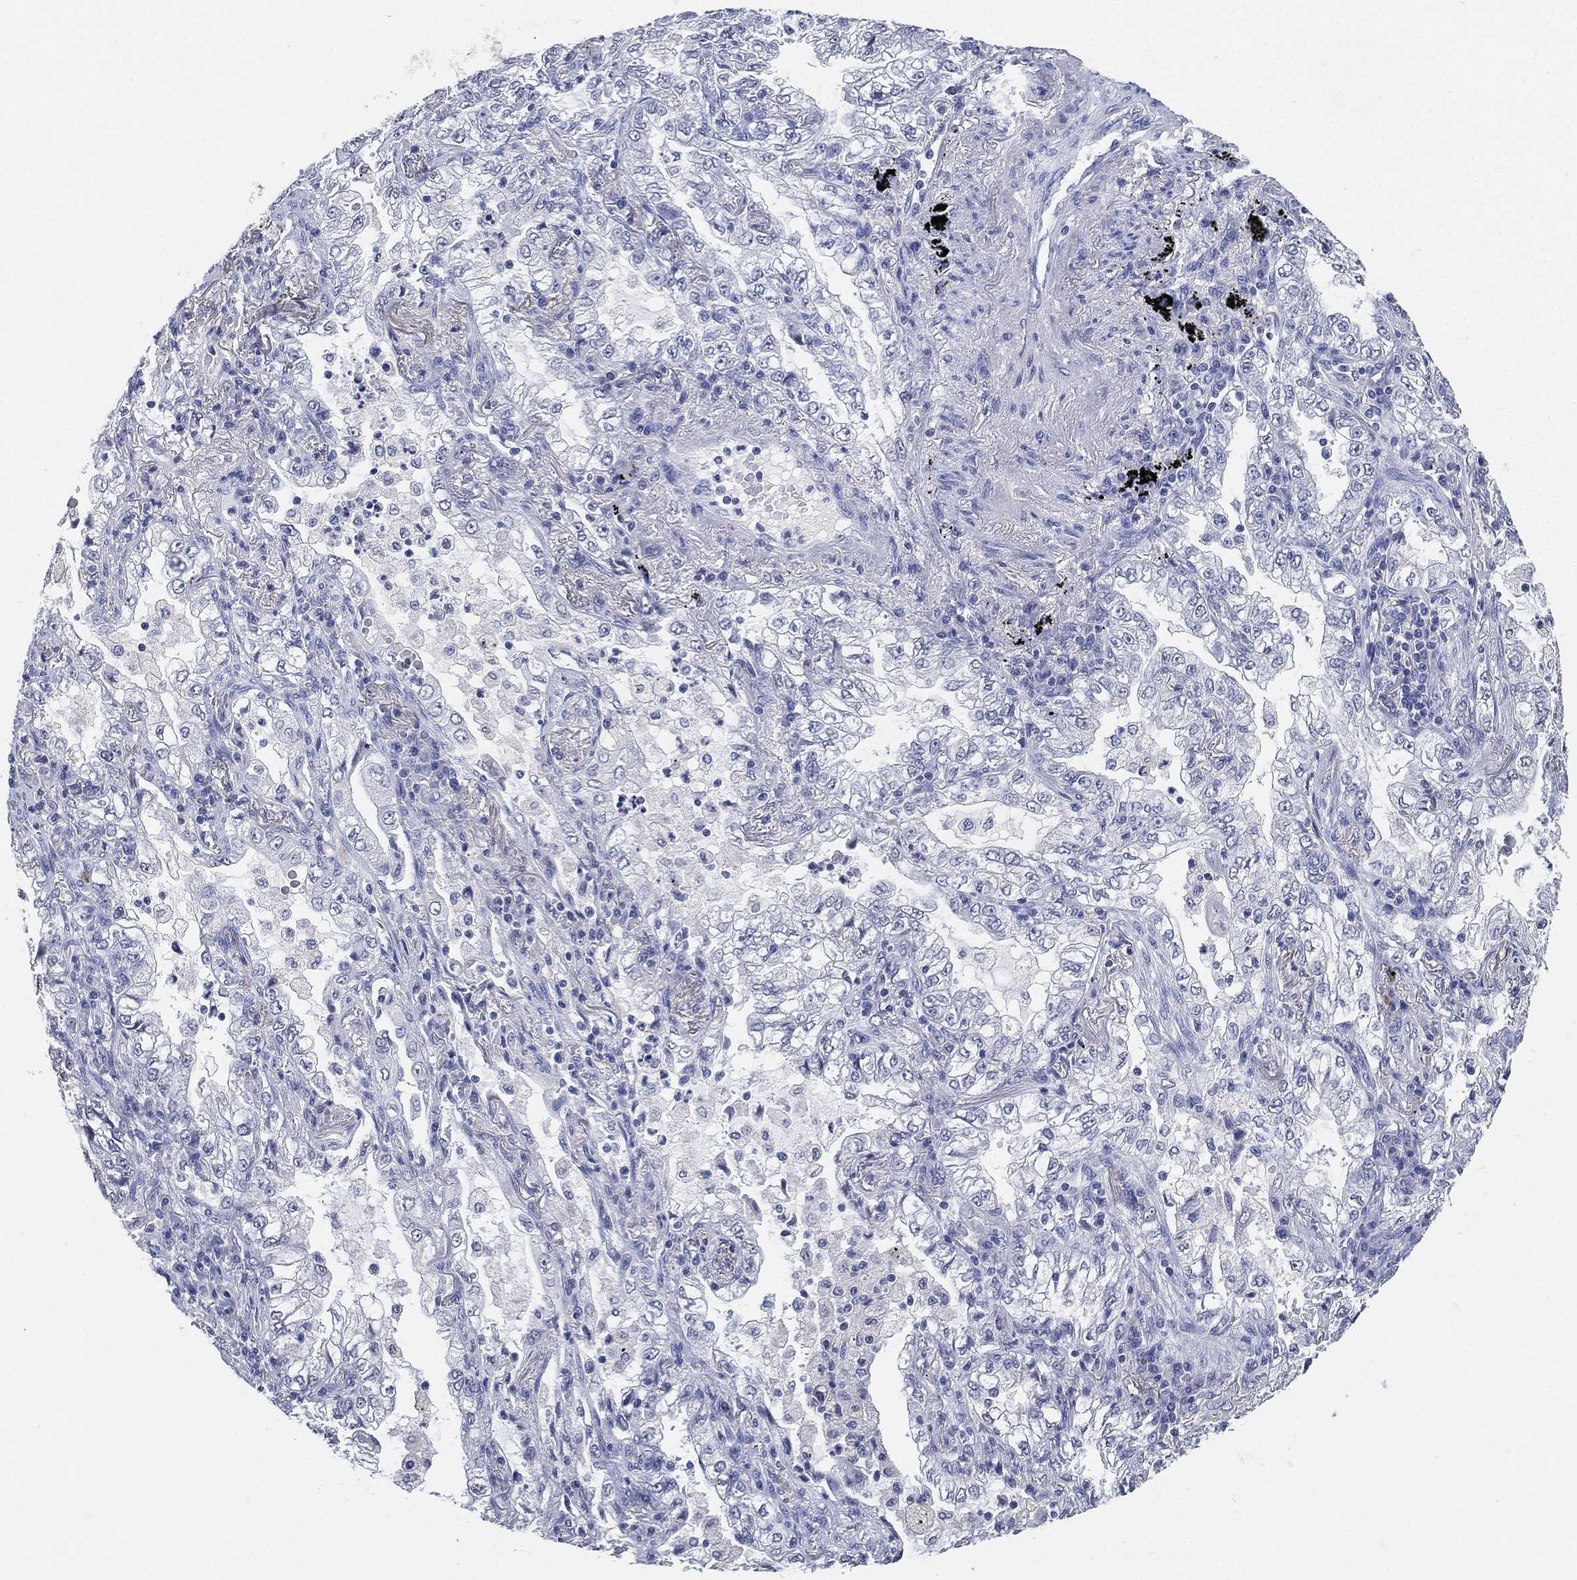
{"staining": {"intensity": "negative", "quantity": "none", "location": "none"}, "tissue": "lung cancer", "cell_type": "Tumor cells", "image_type": "cancer", "snomed": [{"axis": "morphology", "description": "Adenocarcinoma, NOS"}, {"axis": "topography", "description": "Lung"}], "caption": "Immunohistochemical staining of human lung adenocarcinoma displays no significant expression in tumor cells. (DAB (3,3'-diaminobenzidine) immunohistochemistry (IHC) with hematoxylin counter stain).", "gene": "IYD", "patient": {"sex": "female", "age": 73}}